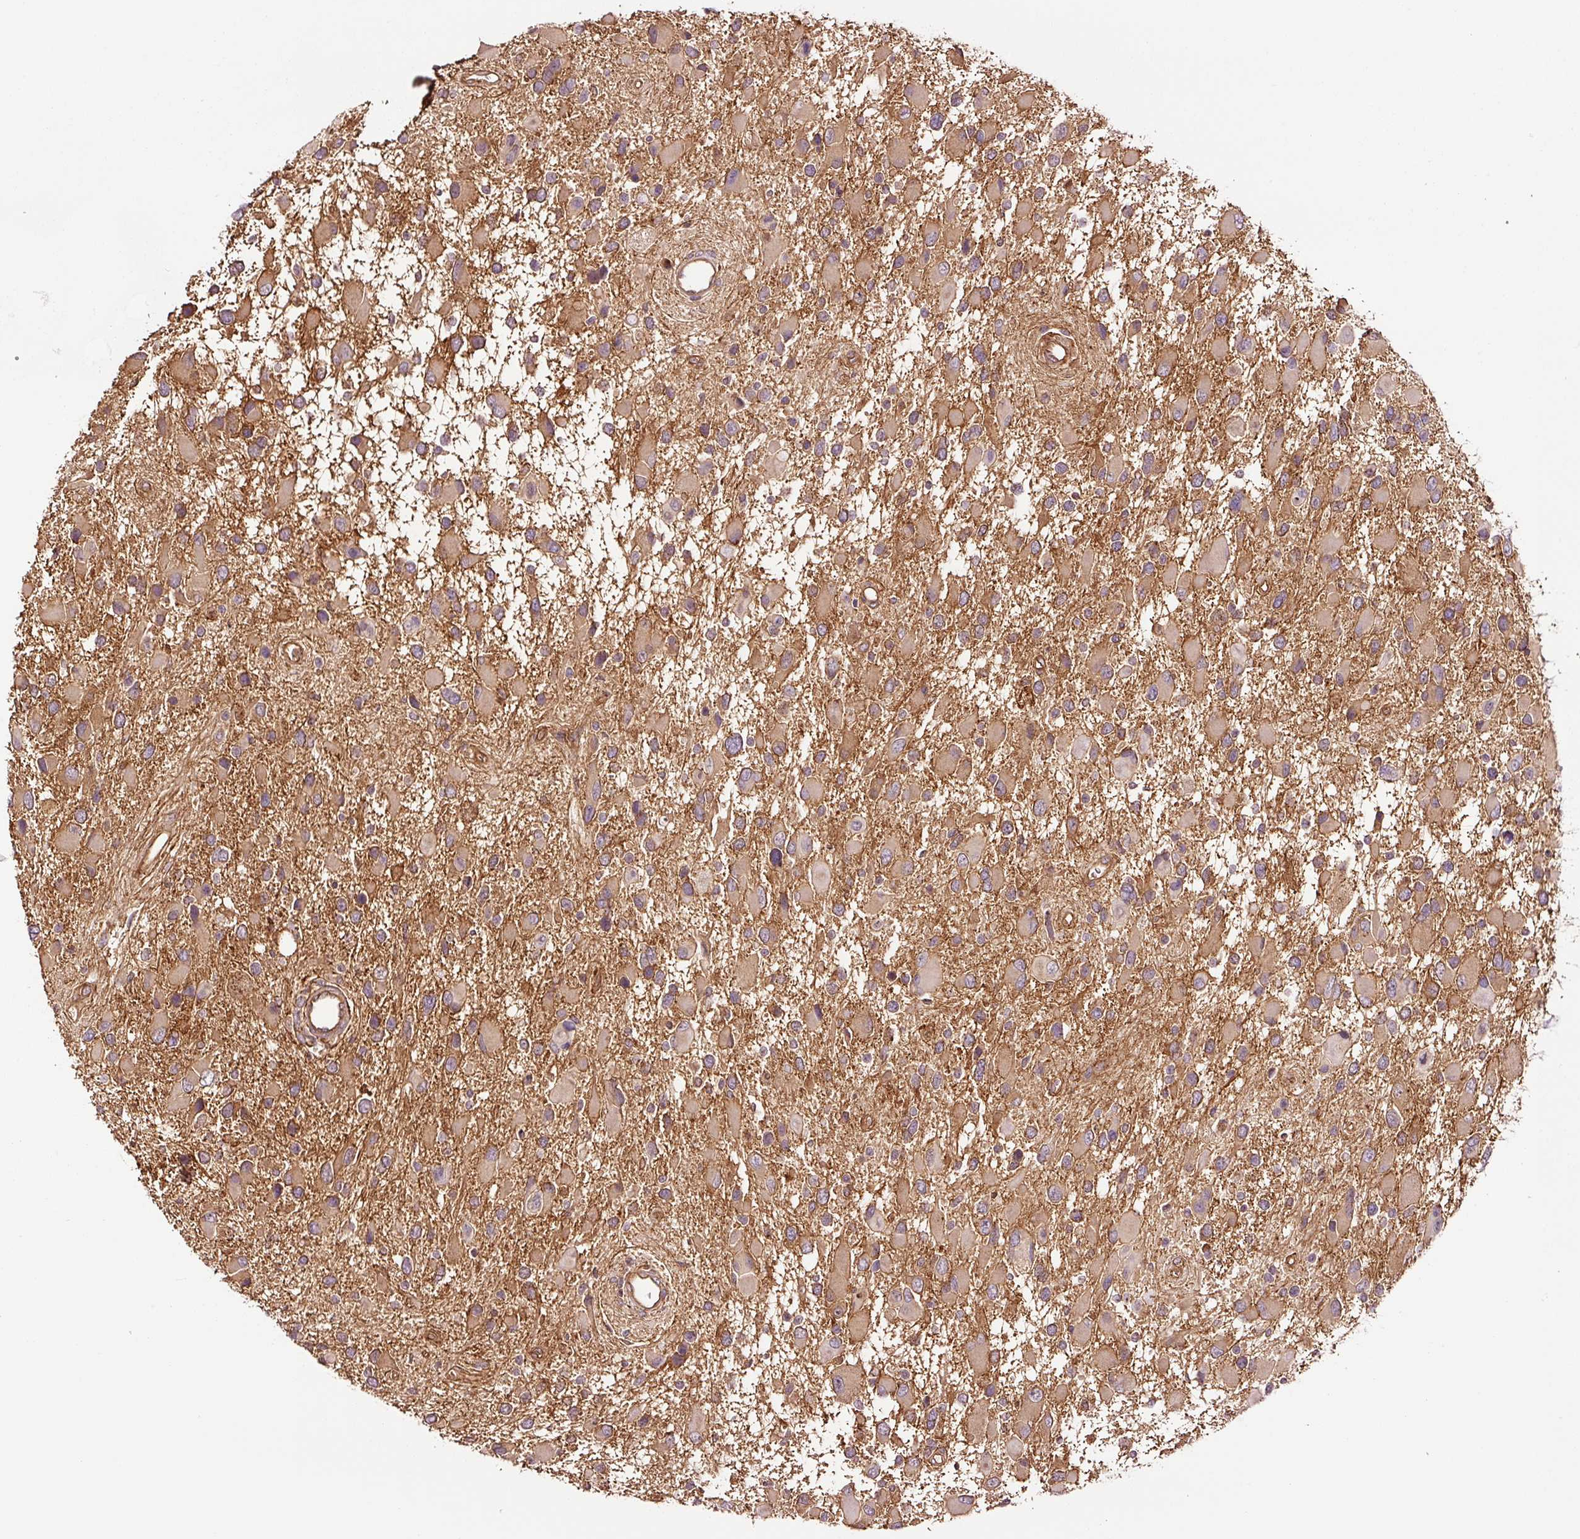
{"staining": {"intensity": "moderate", "quantity": ">75%", "location": "cytoplasmic/membranous"}, "tissue": "glioma", "cell_type": "Tumor cells", "image_type": "cancer", "snomed": [{"axis": "morphology", "description": "Glioma, malignant, High grade"}, {"axis": "topography", "description": "Brain"}], "caption": "DAB (3,3'-diaminobenzidine) immunohistochemical staining of human malignant glioma (high-grade) displays moderate cytoplasmic/membranous protein expression in about >75% of tumor cells. Using DAB (3,3'-diaminobenzidine) (brown) and hematoxylin (blue) stains, captured at high magnification using brightfield microscopy.", "gene": "METAP1", "patient": {"sex": "male", "age": 53}}